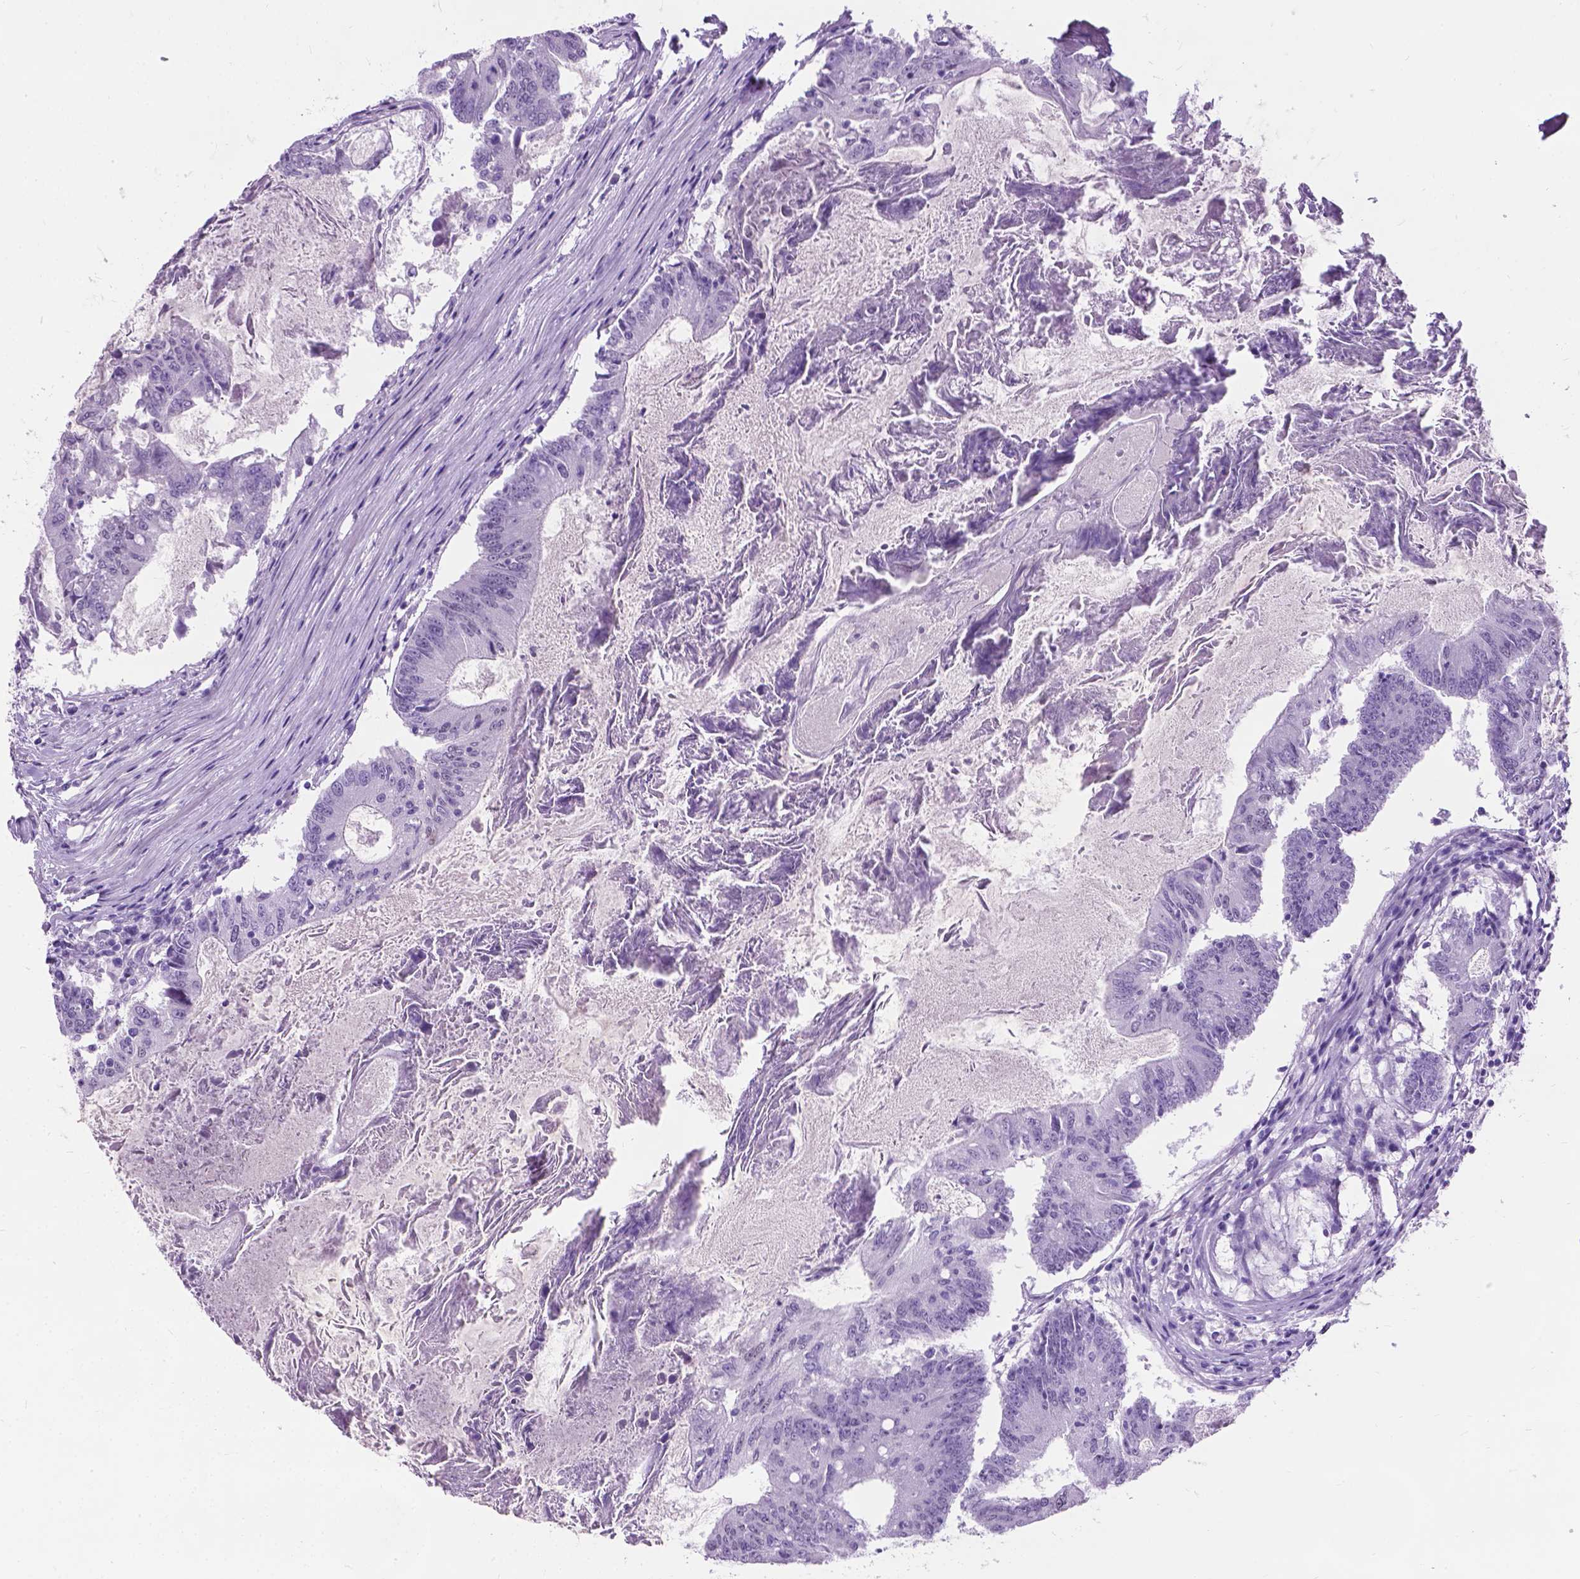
{"staining": {"intensity": "negative", "quantity": "none", "location": "none"}, "tissue": "colorectal cancer", "cell_type": "Tumor cells", "image_type": "cancer", "snomed": [{"axis": "morphology", "description": "Adenocarcinoma, NOS"}, {"axis": "topography", "description": "Colon"}], "caption": "This image is of colorectal cancer (adenocarcinoma) stained with immunohistochemistry (IHC) to label a protein in brown with the nuclei are counter-stained blue. There is no positivity in tumor cells. (Brightfield microscopy of DAB (3,3'-diaminobenzidine) immunohistochemistry (IHC) at high magnification).", "gene": "PROB1", "patient": {"sex": "female", "age": 70}}